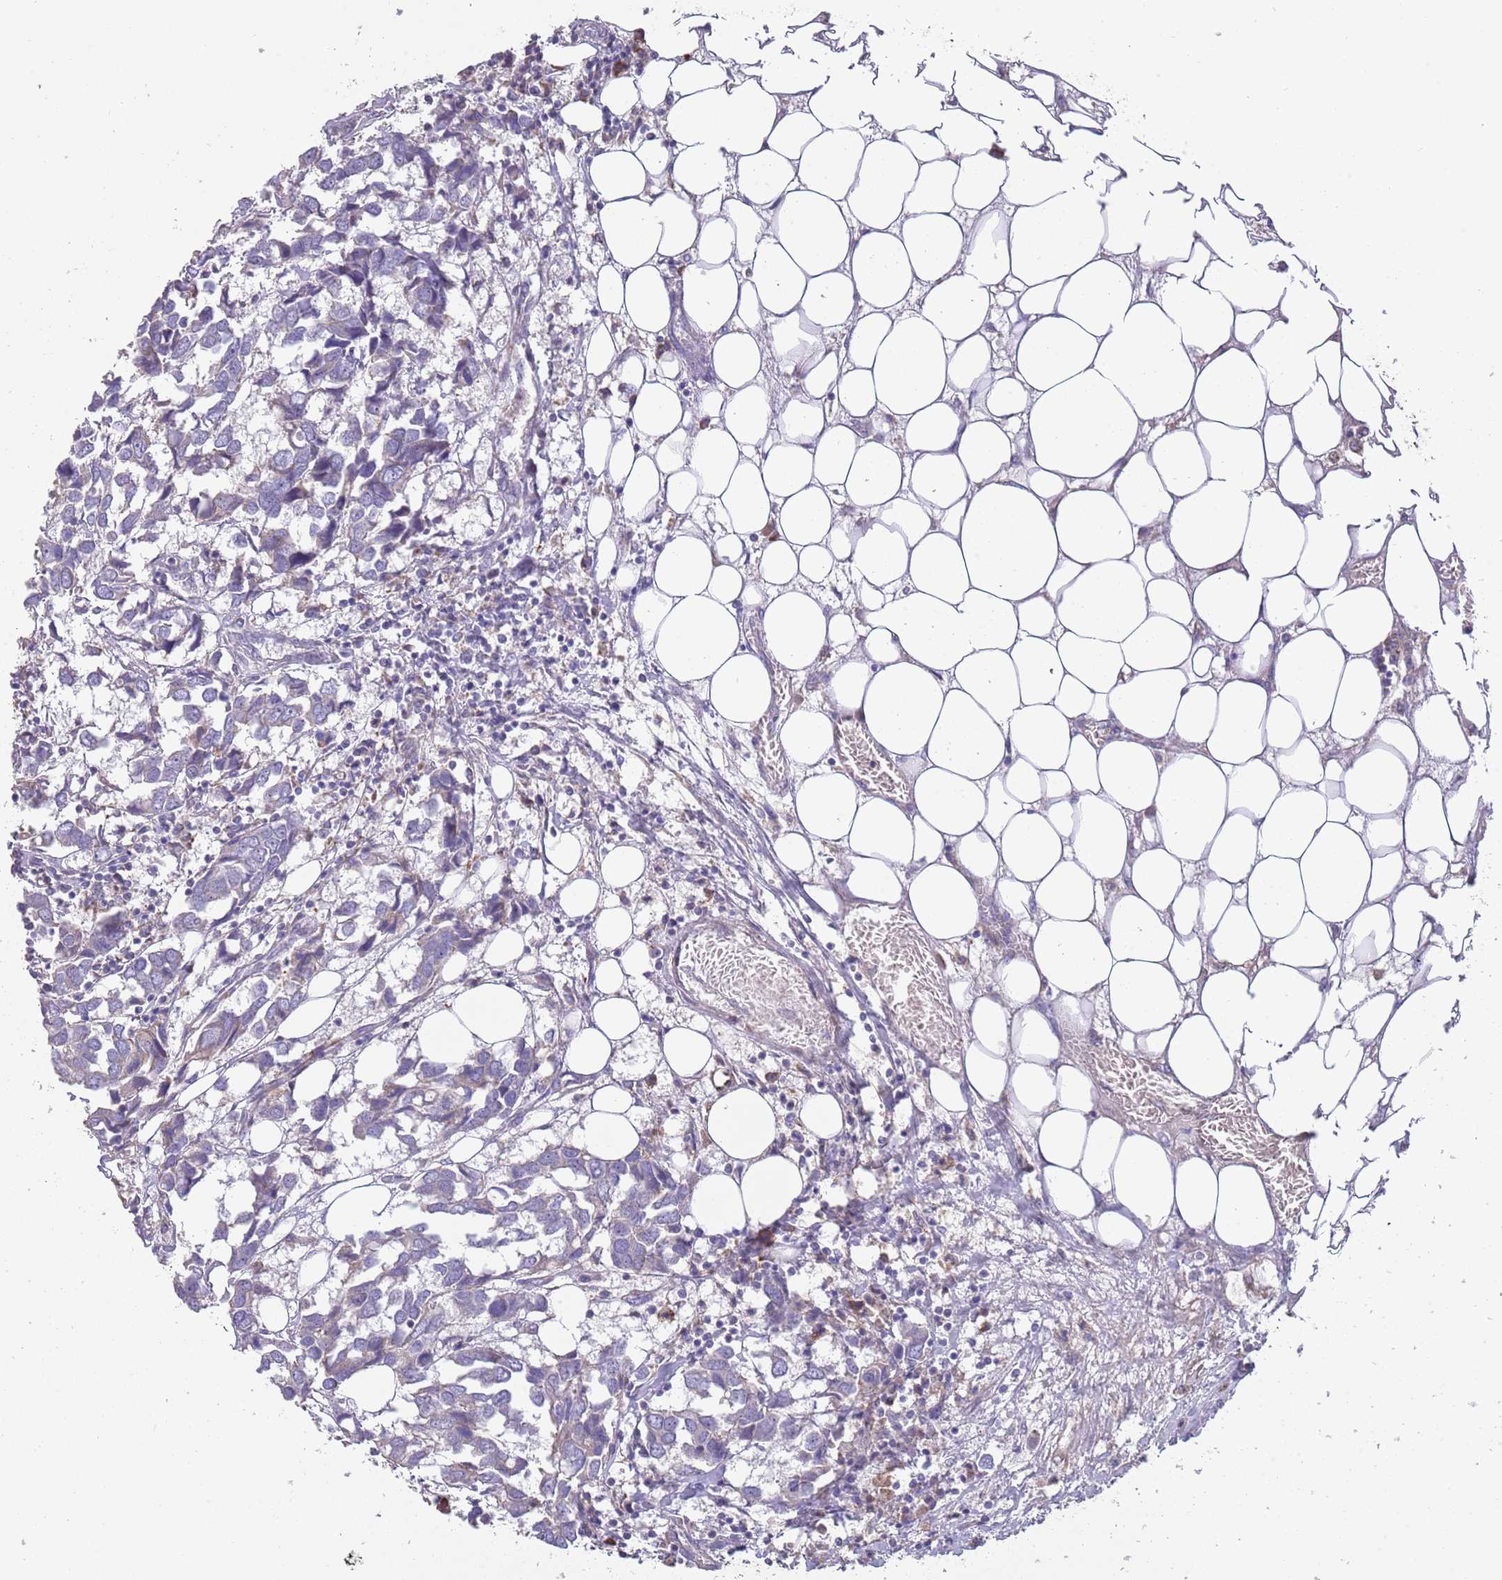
{"staining": {"intensity": "negative", "quantity": "none", "location": "none"}, "tissue": "breast cancer", "cell_type": "Tumor cells", "image_type": "cancer", "snomed": [{"axis": "morphology", "description": "Duct carcinoma"}, {"axis": "topography", "description": "Breast"}], "caption": "Tumor cells show no significant positivity in breast invasive ductal carcinoma.", "gene": "SUSD1", "patient": {"sex": "female", "age": 83}}